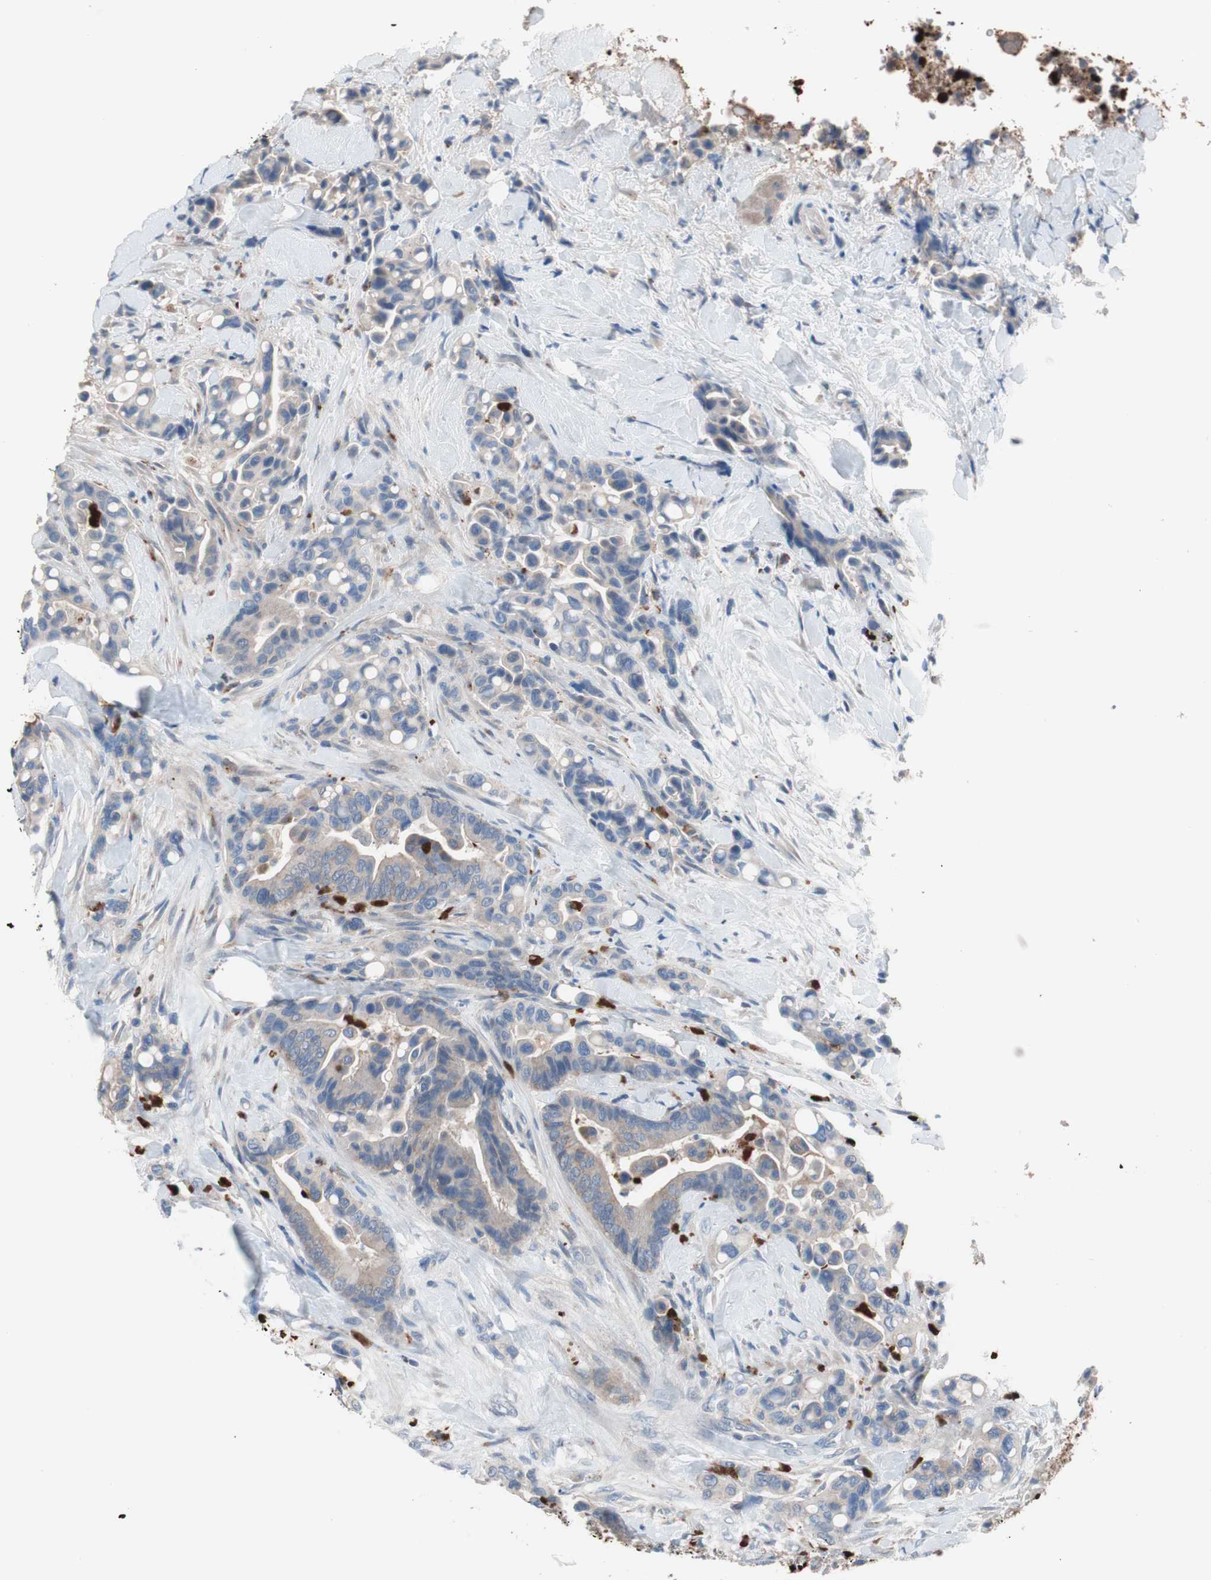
{"staining": {"intensity": "weak", "quantity": ">75%", "location": "cytoplasmic/membranous"}, "tissue": "colorectal cancer", "cell_type": "Tumor cells", "image_type": "cancer", "snomed": [{"axis": "morphology", "description": "Normal tissue, NOS"}, {"axis": "morphology", "description": "Adenocarcinoma, NOS"}, {"axis": "topography", "description": "Colon"}], "caption": "Weak cytoplasmic/membranous protein expression is present in about >75% of tumor cells in colorectal cancer.", "gene": "CLEC4D", "patient": {"sex": "male", "age": 82}}